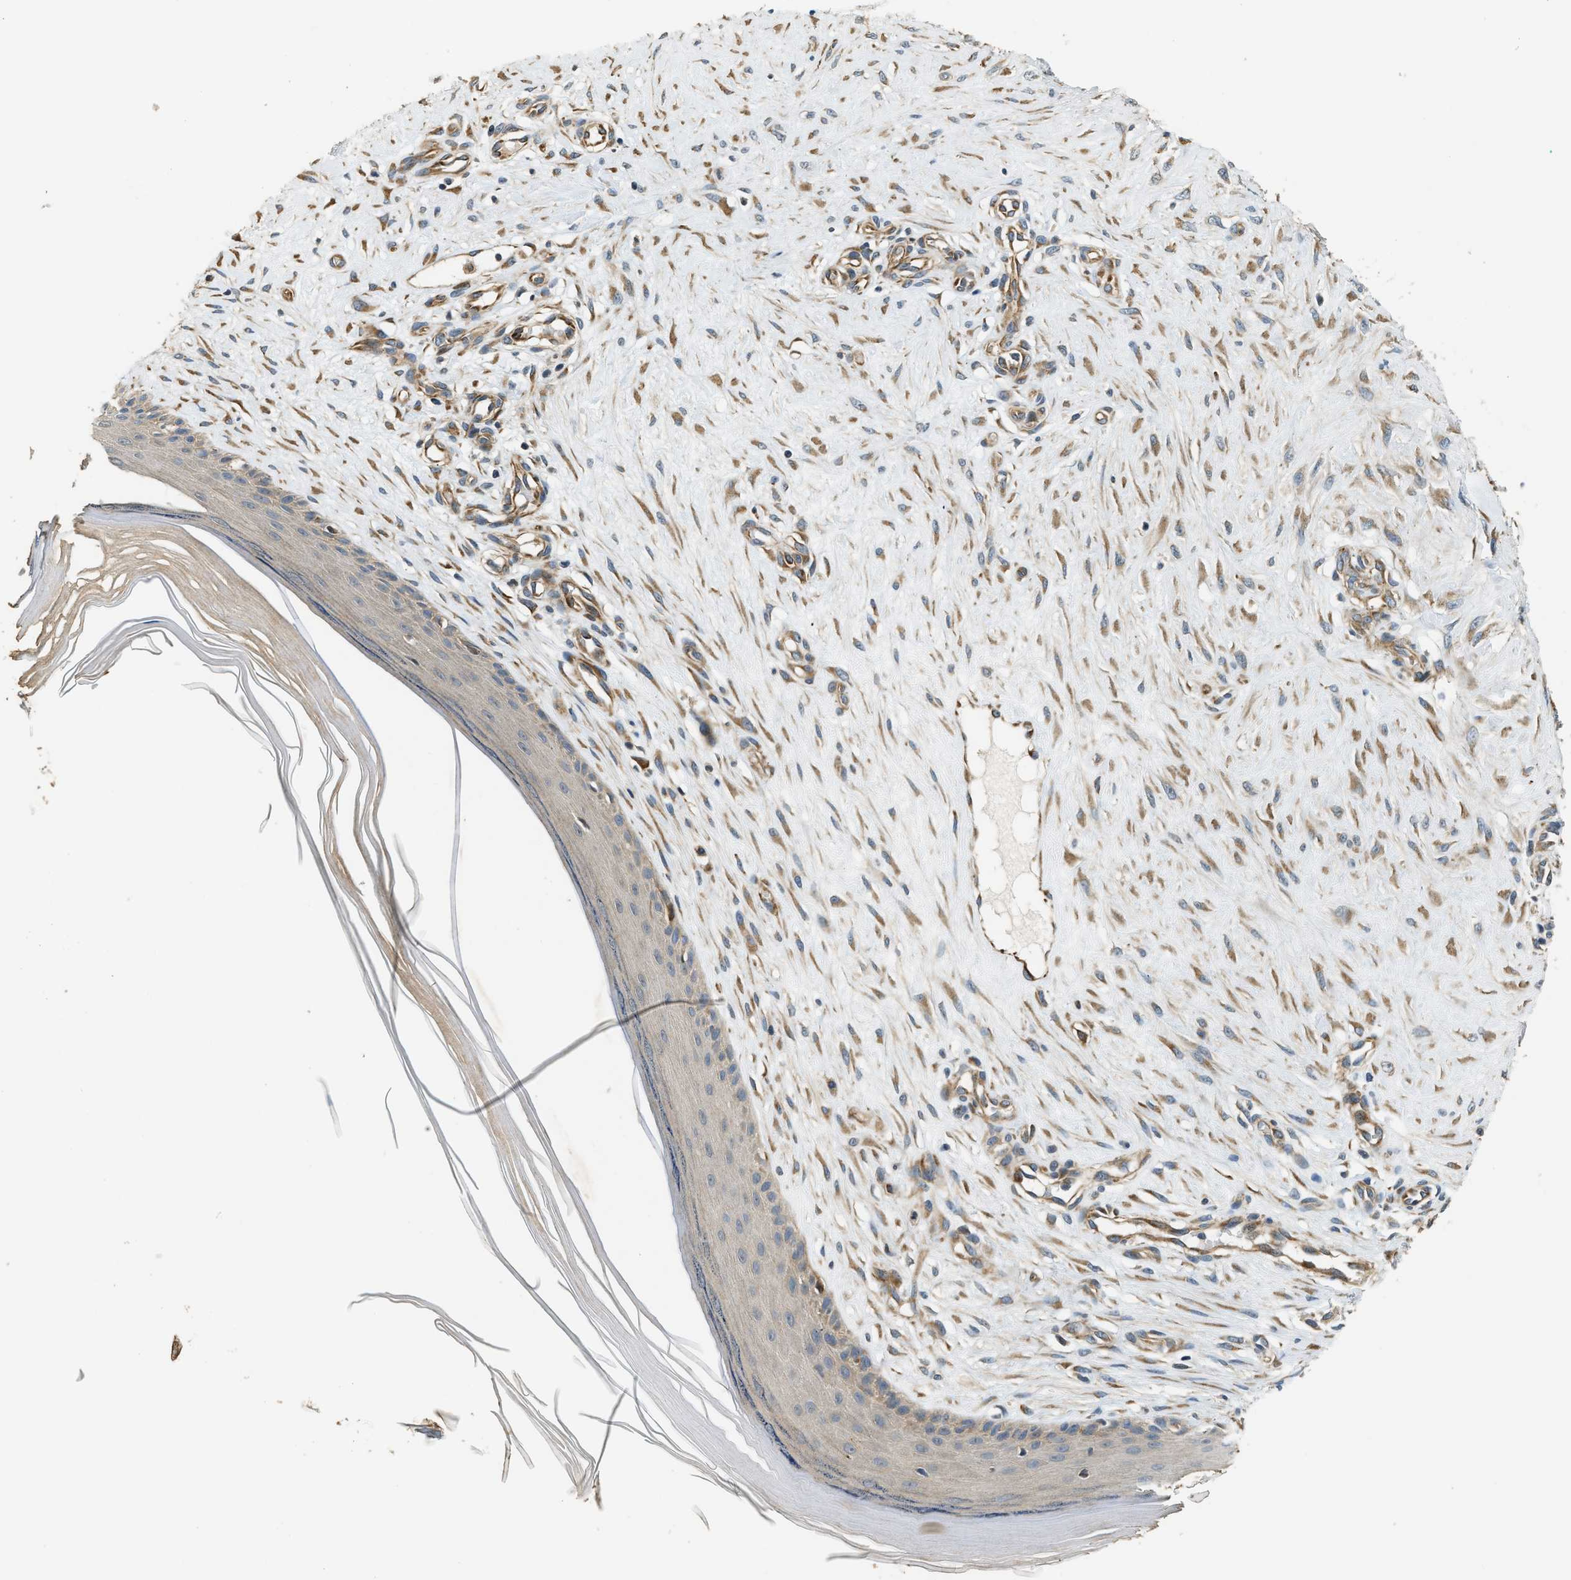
{"staining": {"intensity": "moderate", "quantity": ">75%", "location": "cytoplasmic/membranous"}, "tissue": "skin", "cell_type": "Fibroblasts", "image_type": "normal", "snomed": [{"axis": "morphology", "description": "Normal tissue, NOS"}, {"axis": "topography", "description": "Skin"}], "caption": "Protein analysis of unremarkable skin demonstrates moderate cytoplasmic/membranous expression in about >75% of fibroblasts. The staining is performed using DAB (3,3'-diaminobenzidine) brown chromogen to label protein expression. The nuclei are counter-stained blue using hematoxylin.", "gene": "ALOX12", "patient": {"sex": "male", "age": 41}}